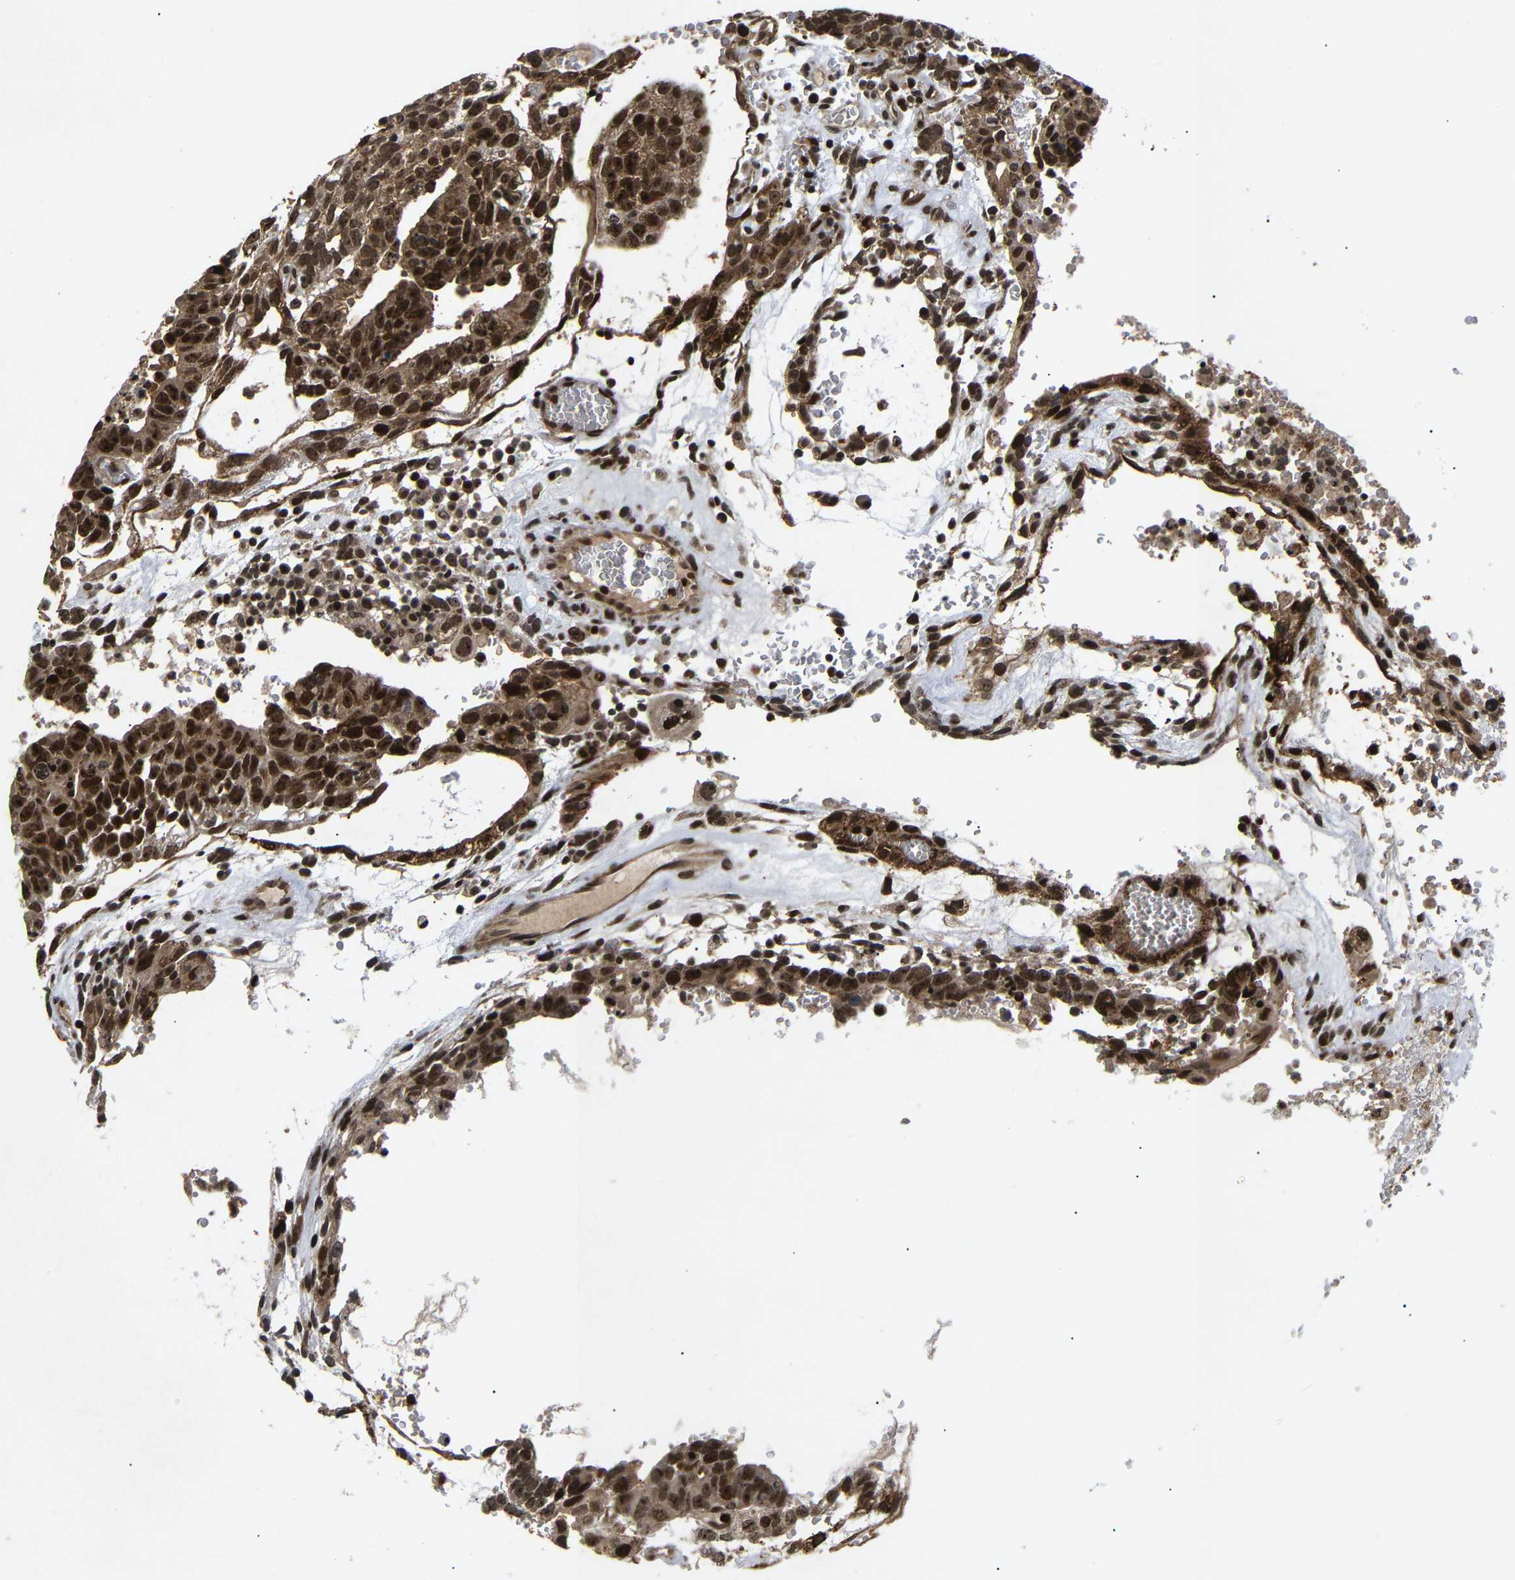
{"staining": {"intensity": "strong", "quantity": ">75%", "location": "cytoplasmic/membranous,nuclear"}, "tissue": "testis cancer", "cell_type": "Tumor cells", "image_type": "cancer", "snomed": [{"axis": "morphology", "description": "Seminoma, NOS"}, {"axis": "morphology", "description": "Carcinoma, Embryonal, NOS"}, {"axis": "topography", "description": "Testis"}], "caption": "Immunohistochemical staining of human testis cancer (seminoma) shows high levels of strong cytoplasmic/membranous and nuclear protein positivity in about >75% of tumor cells. (DAB (3,3'-diaminobenzidine) = brown stain, brightfield microscopy at high magnification).", "gene": "KIF23", "patient": {"sex": "male", "age": 52}}